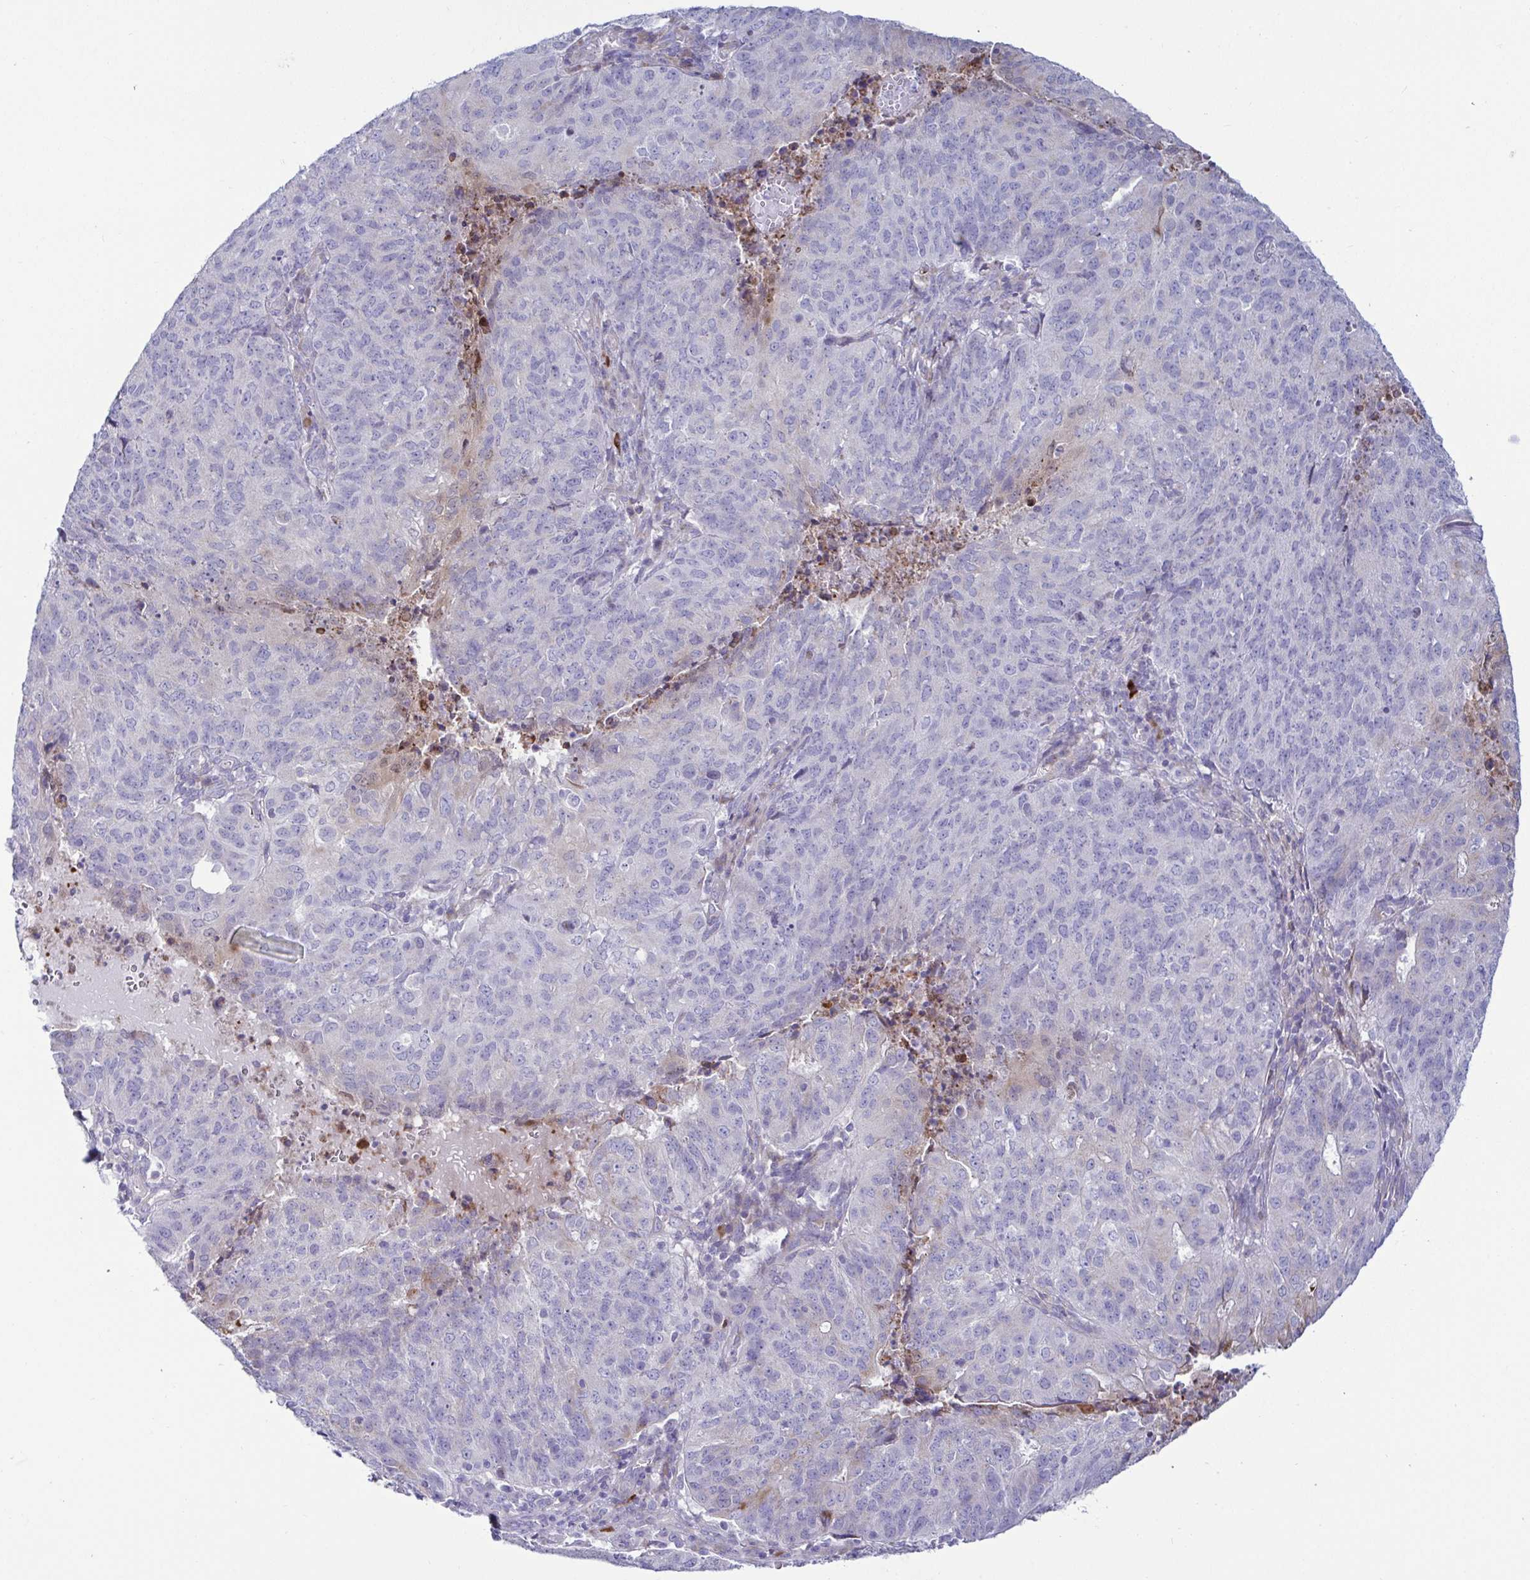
{"staining": {"intensity": "negative", "quantity": "none", "location": "none"}, "tissue": "endometrial cancer", "cell_type": "Tumor cells", "image_type": "cancer", "snomed": [{"axis": "morphology", "description": "Adenocarcinoma, NOS"}, {"axis": "topography", "description": "Endometrium"}], "caption": "Human endometrial cancer (adenocarcinoma) stained for a protein using immunohistochemistry displays no staining in tumor cells.", "gene": "TFPI2", "patient": {"sex": "female", "age": 82}}